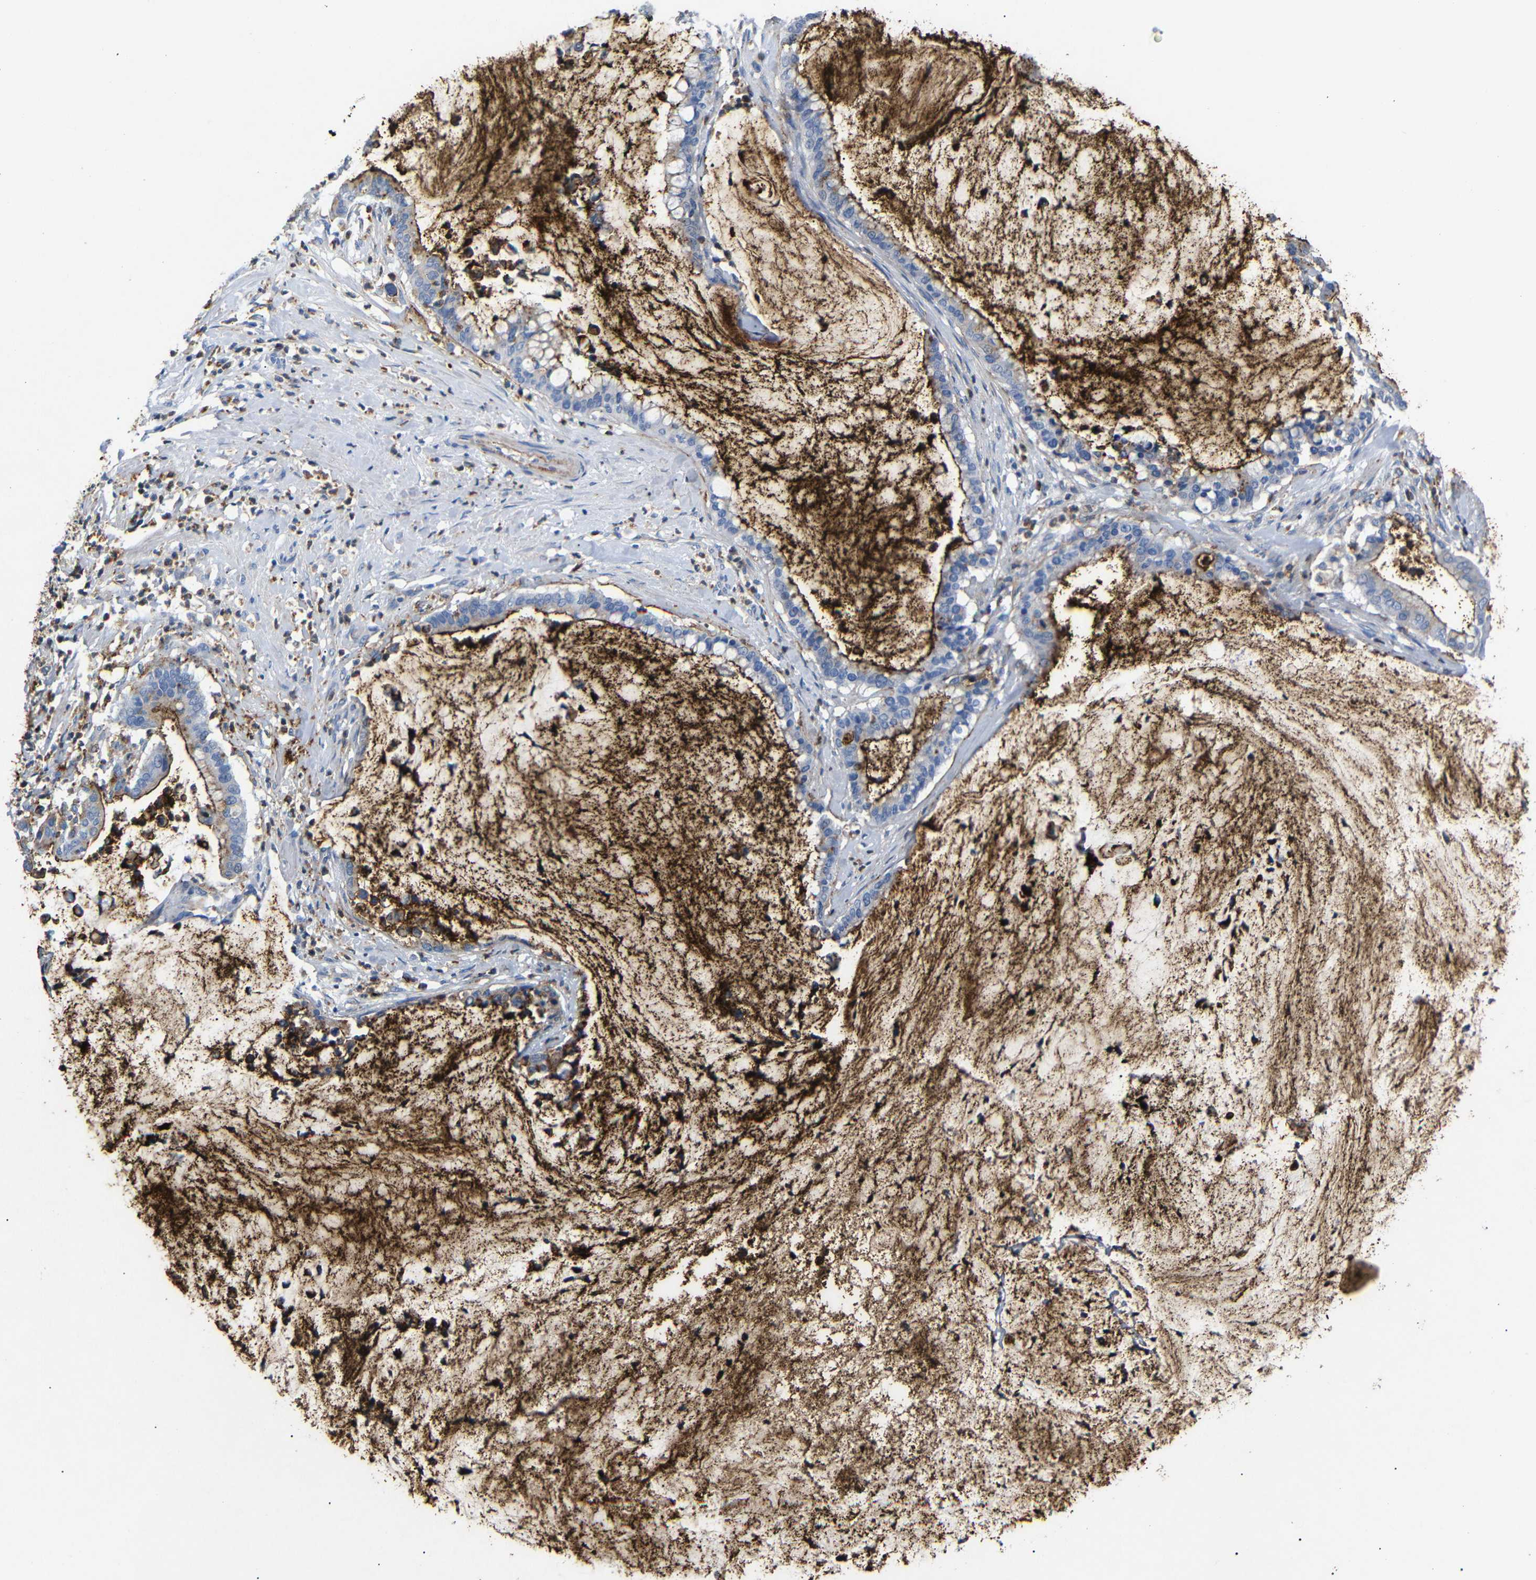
{"staining": {"intensity": "moderate", "quantity": "<25%", "location": "cytoplasmic/membranous"}, "tissue": "pancreatic cancer", "cell_type": "Tumor cells", "image_type": "cancer", "snomed": [{"axis": "morphology", "description": "Adenocarcinoma, NOS"}, {"axis": "topography", "description": "Pancreas"}], "caption": "A low amount of moderate cytoplasmic/membranous staining is present in about <25% of tumor cells in adenocarcinoma (pancreatic) tissue.", "gene": "SDCBP", "patient": {"sex": "male", "age": 41}}